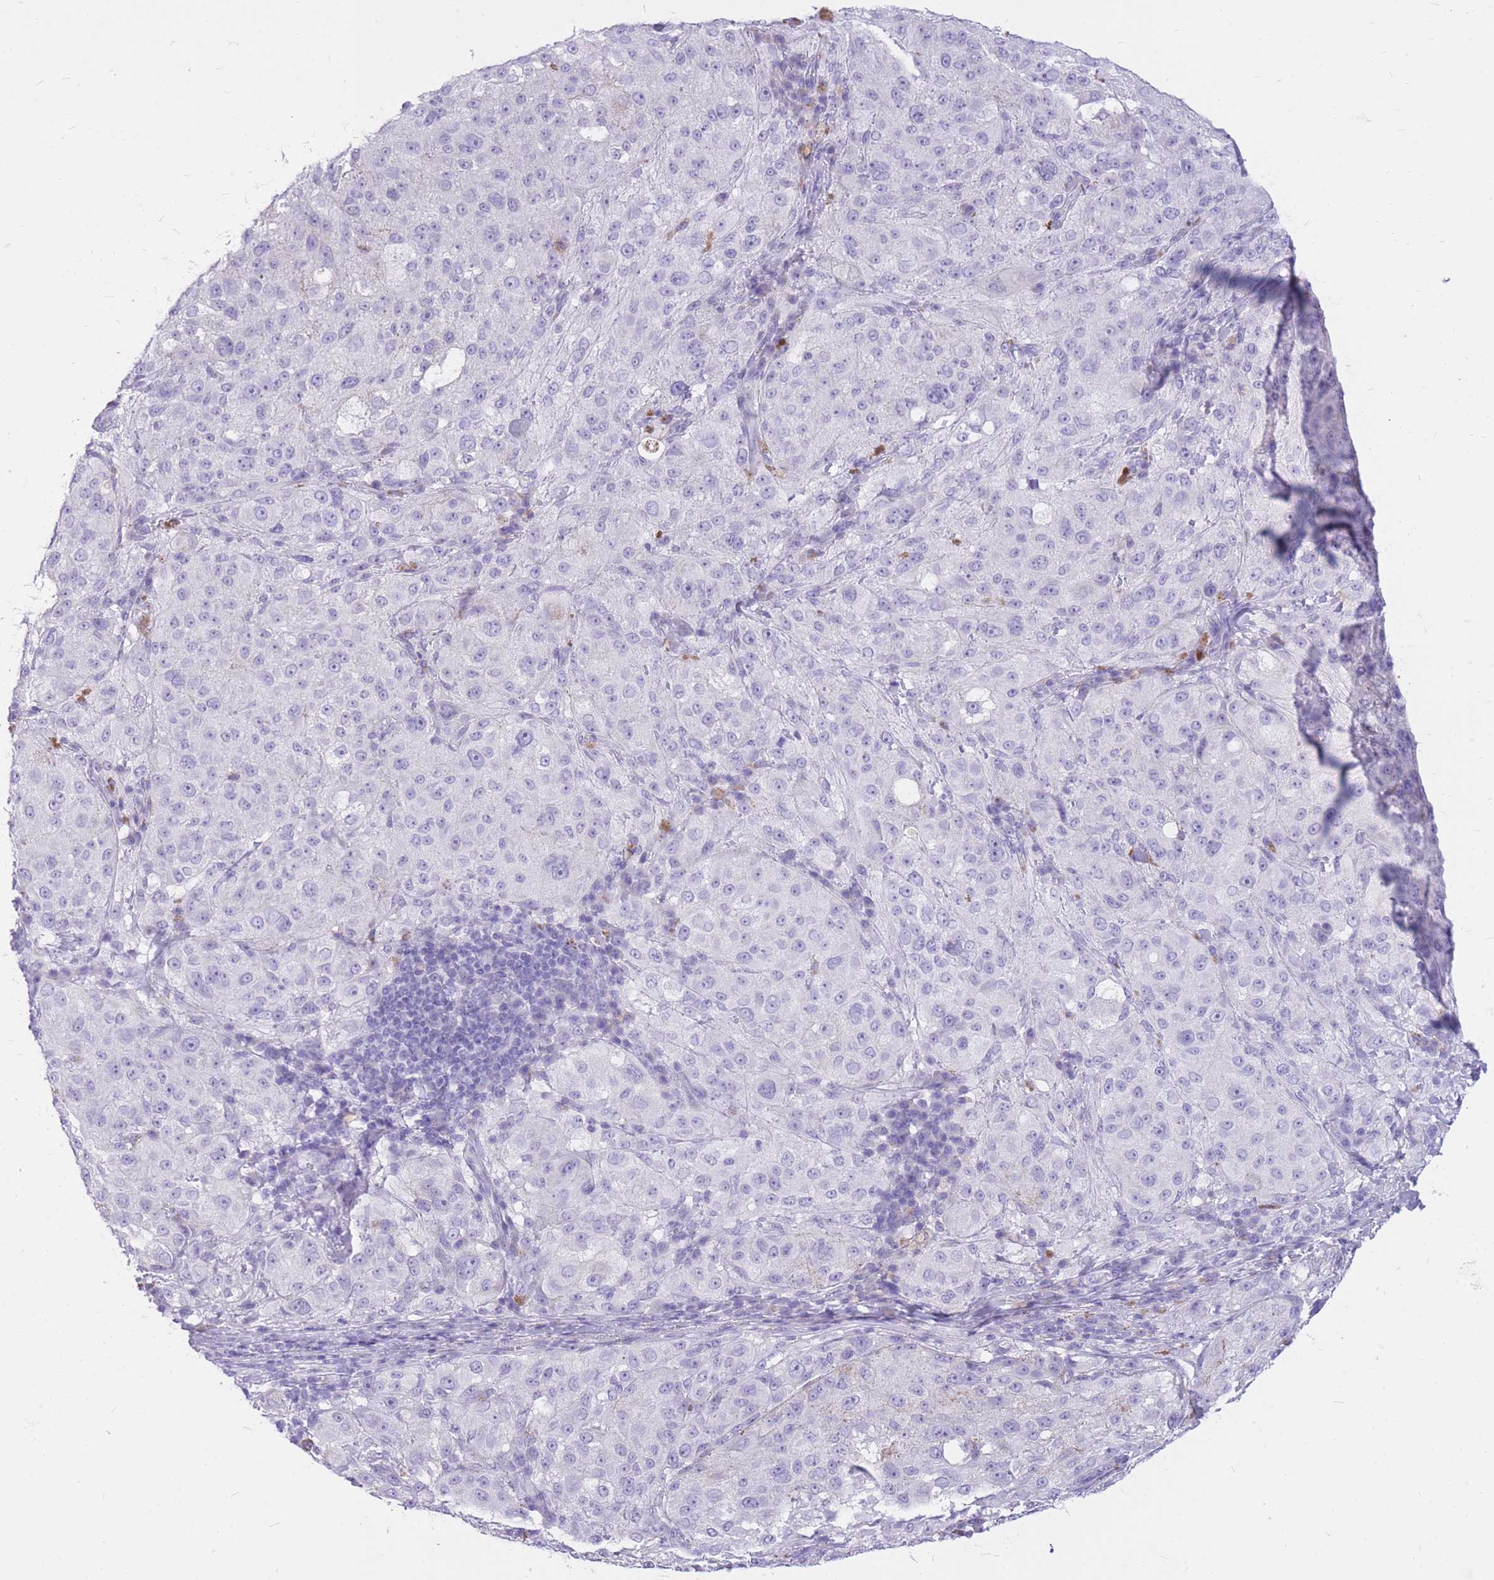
{"staining": {"intensity": "negative", "quantity": "none", "location": "none"}, "tissue": "melanoma", "cell_type": "Tumor cells", "image_type": "cancer", "snomed": [{"axis": "morphology", "description": "Necrosis, NOS"}, {"axis": "morphology", "description": "Malignant melanoma, NOS"}, {"axis": "topography", "description": "Skin"}], "caption": "An IHC image of melanoma is shown. There is no staining in tumor cells of melanoma.", "gene": "CYP21A2", "patient": {"sex": "female", "age": 87}}